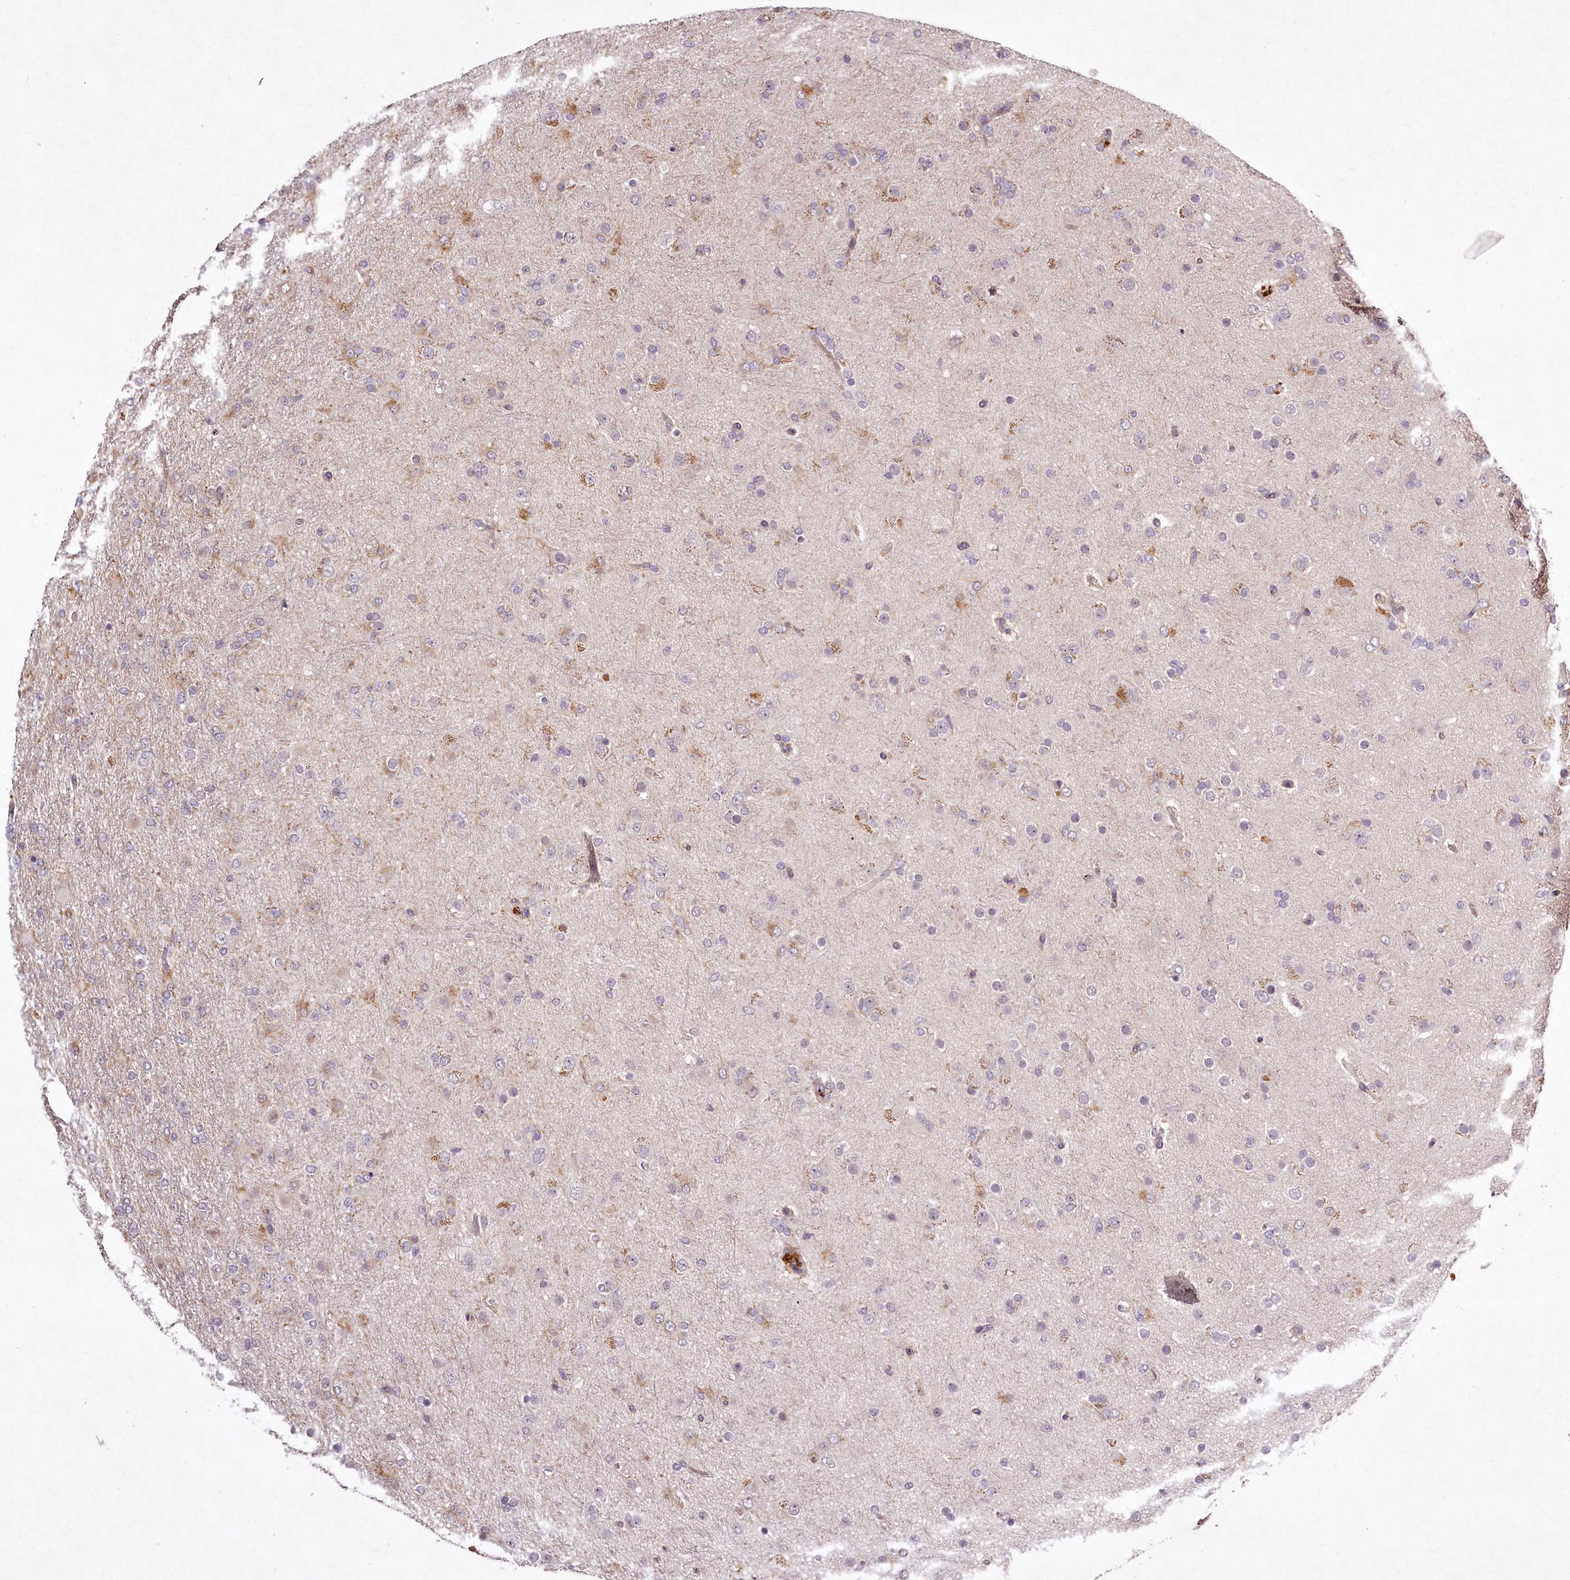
{"staining": {"intensity": "negative", "quantity": "none", "location": "none"}, "tissue": "glioma", "cell_type": "Tumor cells", "image_type": "cancer", "snomed": [{"axis": "morphology", "description": "Glioma, malignant, Low grade"}, {"axis": "topography", "description": "Brain"}], "caption": "High magnification brightfield microscopy of malignant glioma (low-grade) stained with DAB (3,3'-diaminobenzidine) (brown) and counterstained with hematoxylin (blue): tumor cells show no significant positivity. The staining was performed using DAB to visualize the protein expression in brown, while the nuclei were stained in blue with hematoxylin (Magnification: 20x).", "gene": "RBMXL2", "patient": {"sex": "male", "age": 65}}